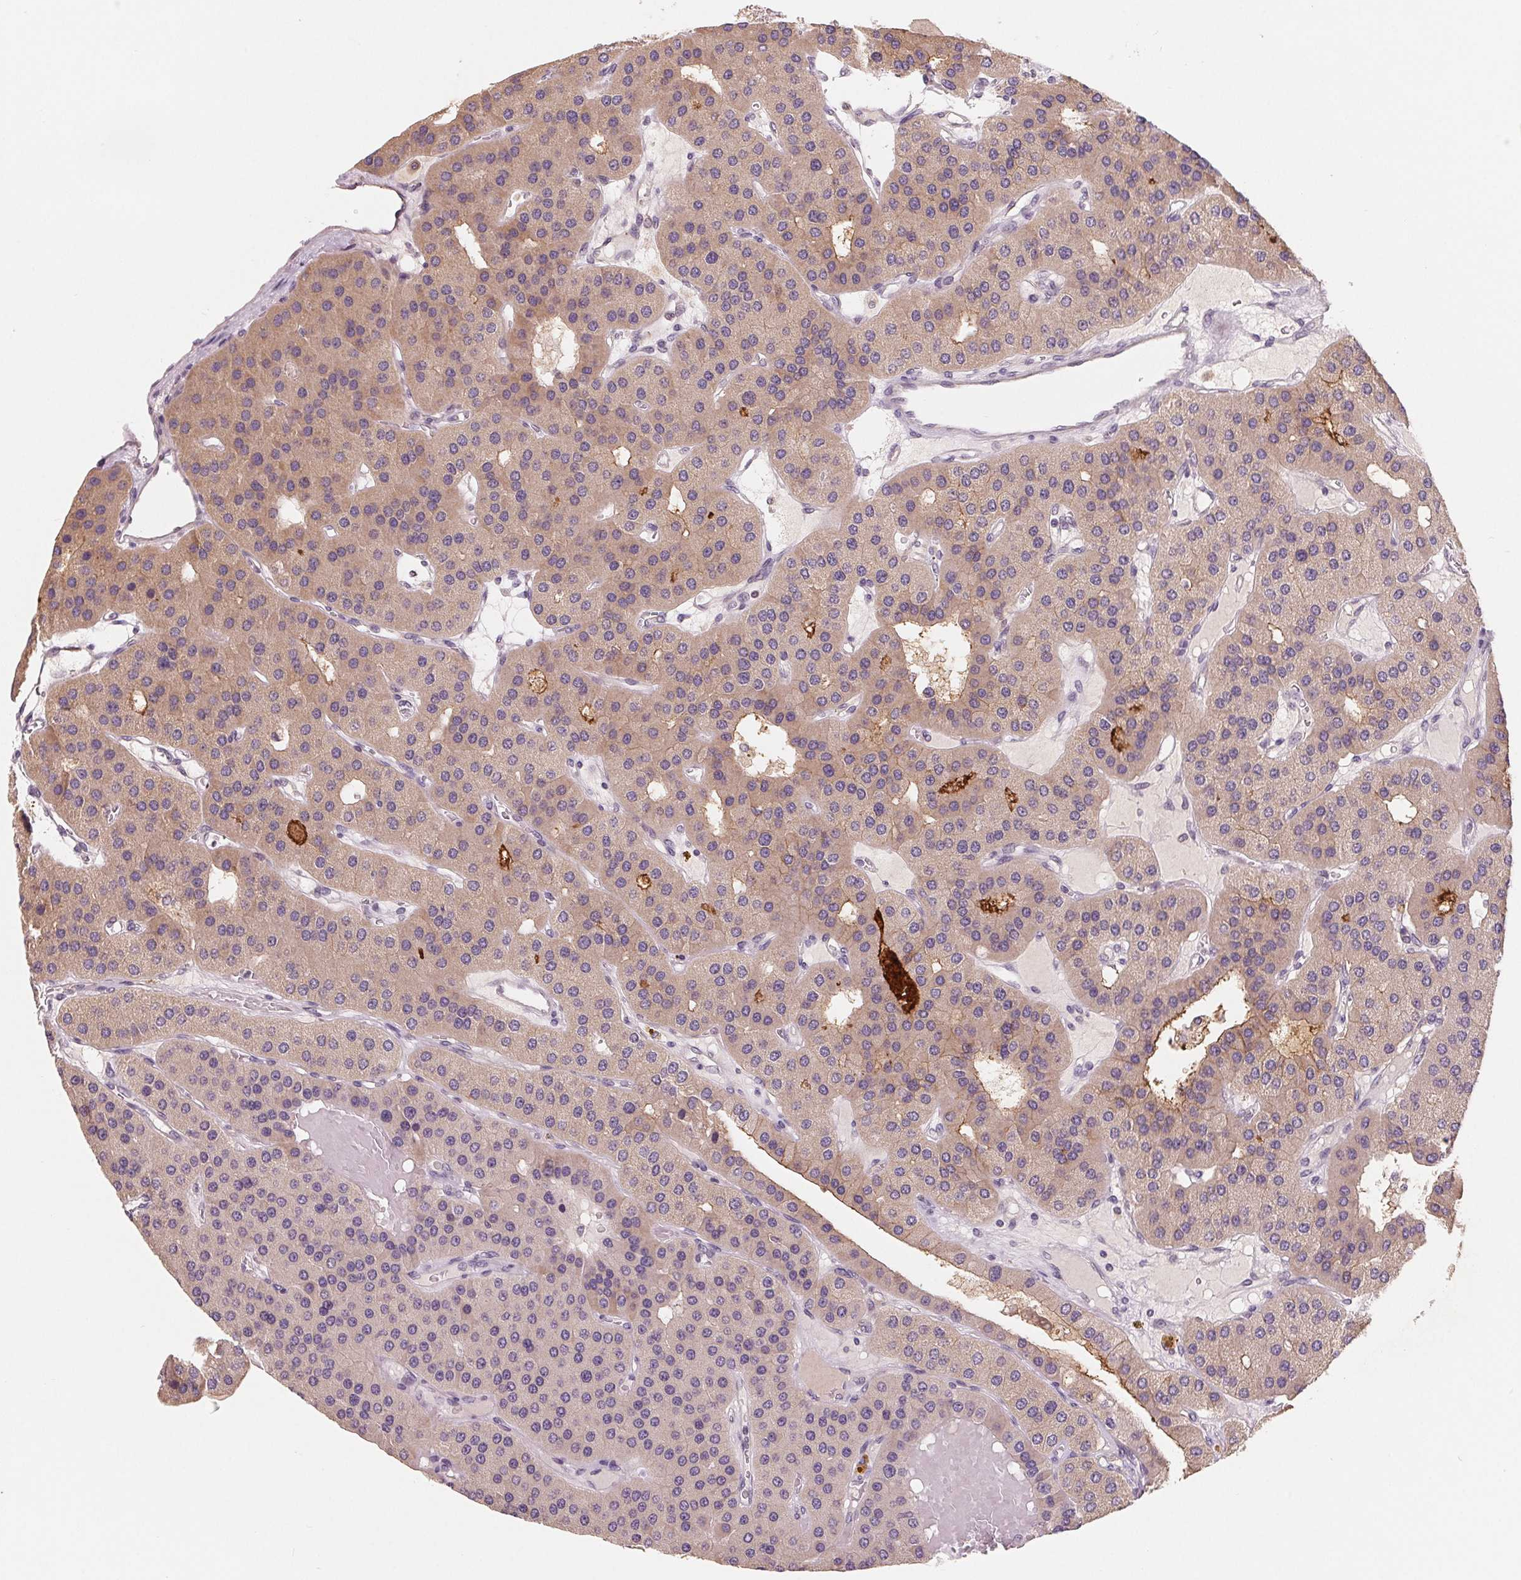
{"staining": {"intensity": "weak", "quantity": "25%-75%", "location": "cytoplasmic/membranous"}, "tissue": "parathyroid gland", "cell_type": "Glandular cells", "image_type": "normal", "snomed": [{"axis": "morphology", "description": "Normal tissue, NOS"}, {"axis": "morphology", "description": "Adenoma, NOS"}, {"axis": "topography", "description": "Parathyroid gland"}], "caption": "Immunohistochemistry of normal parathyroid gland reveals low levels of weak cytoplasmic/membranous positivity in approximately 25%-75% of glandular cells. (DAB = brown stain, brightfield microscopy at high magnification).", "gene": "AQP8", "patient": {"sex": "female", "age": 86}}